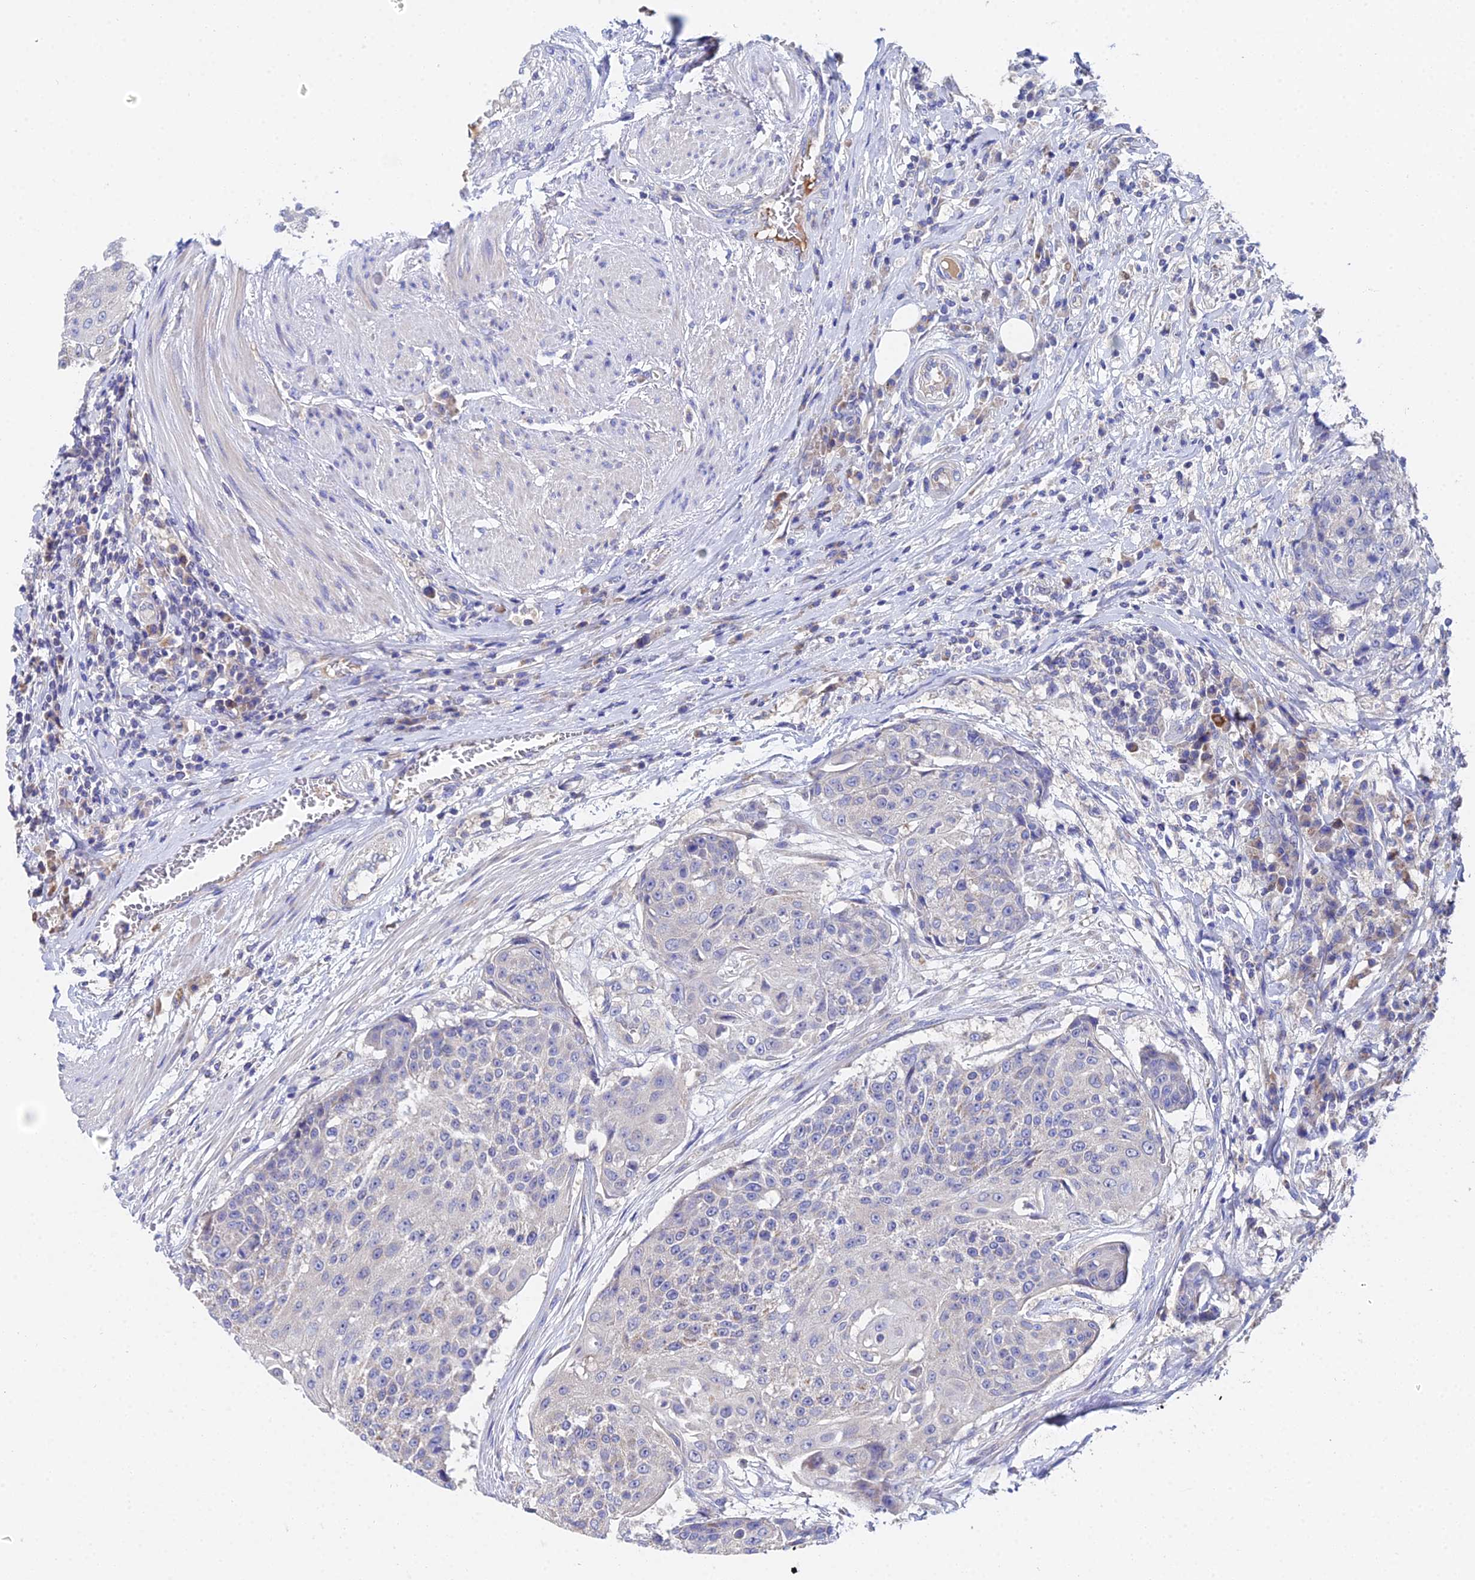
{"staining": {"intensity": "negative", "quantity": "none", "location": "none"}, "tissue": "urothelial cancer", "cell_type": "Tumor cells", "image_type": "cancer", "snomed": [{"axis": "morphology", "description": "Urothelial carcinoma, High grade"}, {"axis": "topography", "description": "Urinary bladder"}], "caption": "Protein analysis of high-grade urothelial carcinoma demonstrates no significant expression in tumor cells. The staining was performed using DAB to visualize the protein expression in brown, while the nuclei were stained in blue with hematoxylin (Magnification: 20x).", "gene": "UBE2L3", "patient": {"sex": "female", "age": 63}}